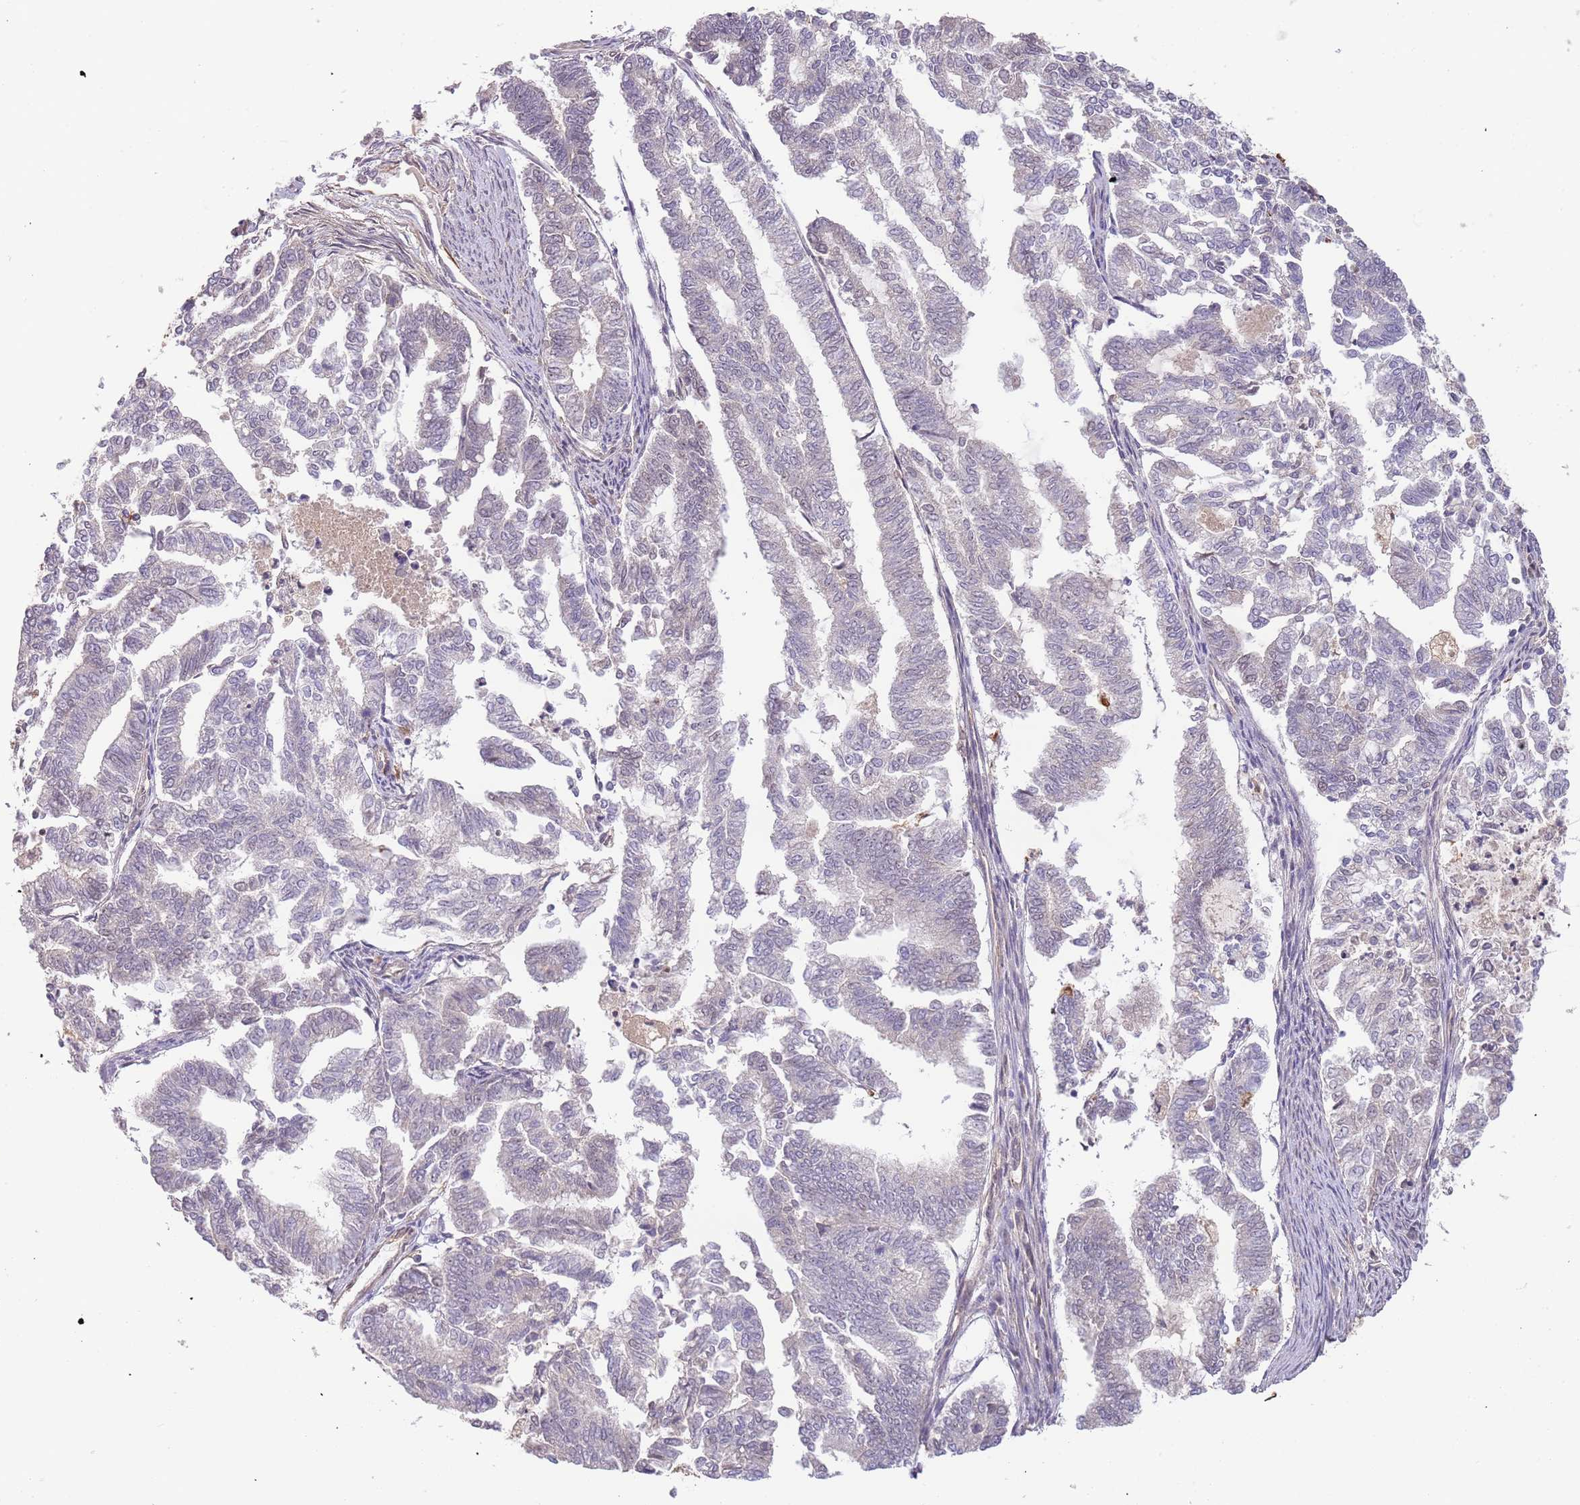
{"staining": {"intensity": "negative", "quantity": "none", "location": "none"}, "tissue": "endometrial cancer", "cell_type": "Tumor cells", "image_type": "cancer", "snomed": [{"axis": "morphology", "description": "Adenocarcinoma, NOS"}, {"axis": "topography", "description": "Endometrium"}], "caption": "High power microscopy micrograph of an immunohistochemistry micrograph of endometrial cancer, revealing no significant staining in tumor cells.", "gene": "SURF2", "patient": {"sex": "female", "age": 79}}